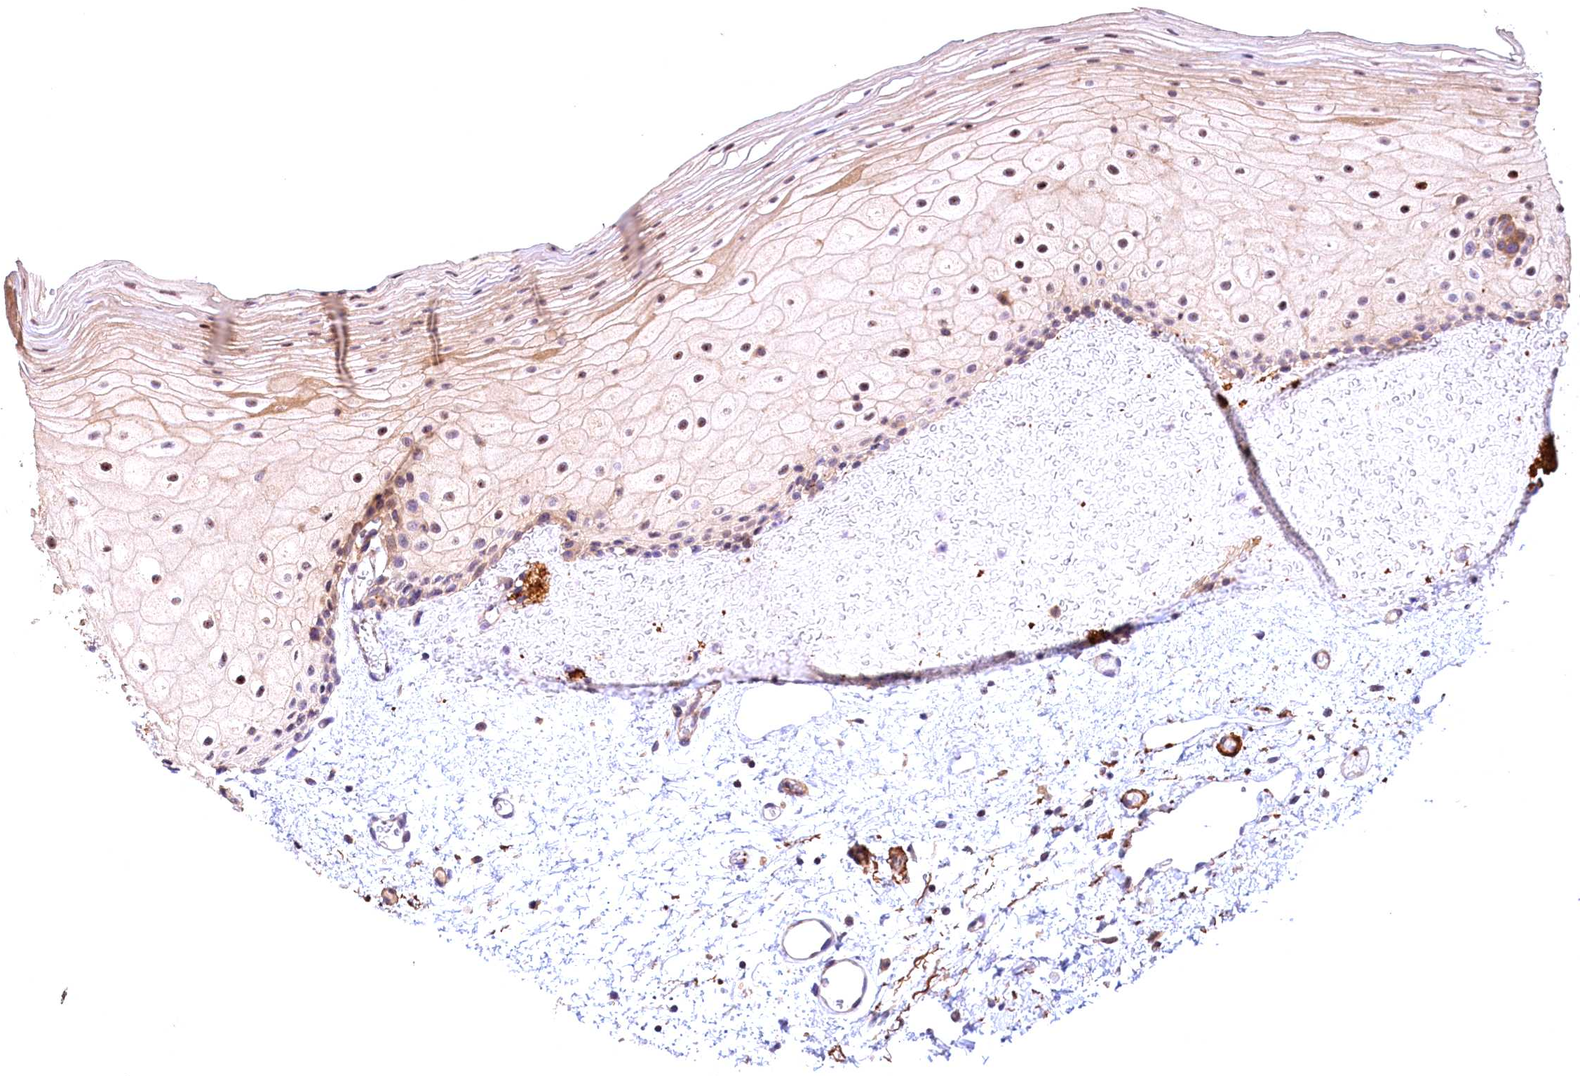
{"staining": {"intensity": "moderate", "quantity": ">75%", "location": "cytoplasmic/membranous,nuclear"}, "tissue": "oral mucosa", "cell_type": "Squamous epithelial cells", "image_type": "normal", "snomed": [{"axis": "morphology", "description": "Normal tissue, NOS"}, {"axis": "topography", "description": "Oral tissue"}], "caption": "DAB immunohistochemical staining of normal human oral mucosa shows moderate cytoplasmic/membranous,nuclear protein expression in about >75% of squamous epithelial cells. (Brightfield microscopy of DAB IHC at high magnification).", "gene": "FUZ", "patient": {"sex": "female", "age": 70}}